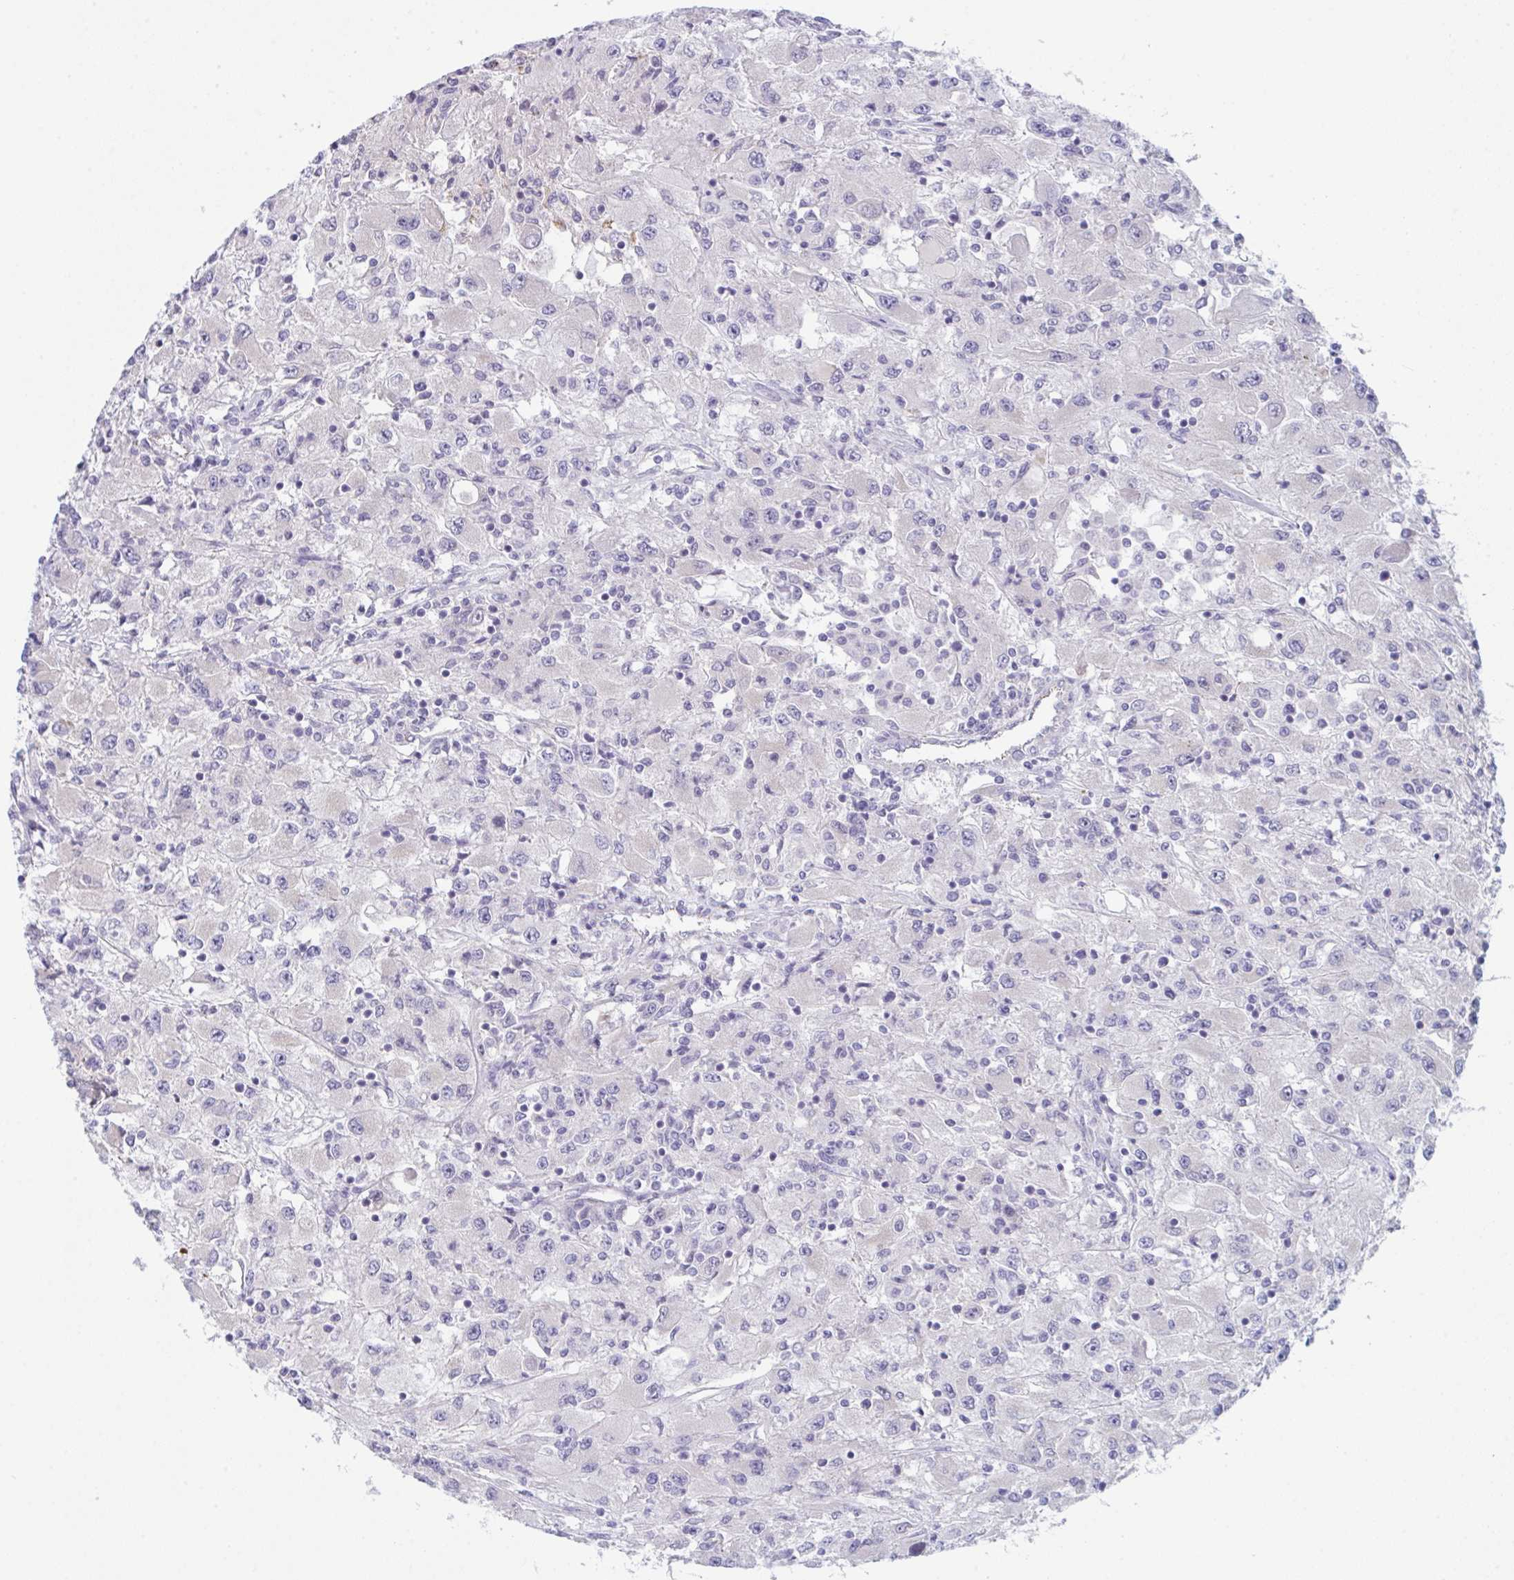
{"staining": {"intensity": "negative", "quantity": "none", "location": "none"}, "tissue": "renal cancer", "cell_type": "Tumor cells", "image_type": "cancer", "snomed": [{"axis": "morphology", "description": "Adenocarcinoma, NOS"}, {"axis": "topography", "description": "Kidney"}], "caption": "Immunohistochemistry histopathology image of neoplastic tissue: human renal adenocarcinoma stained with DAB reveals no significant protein expression in tumor cells.", "gene": "DCBLD1", "patient": {"sex": "female", "age": 67}}